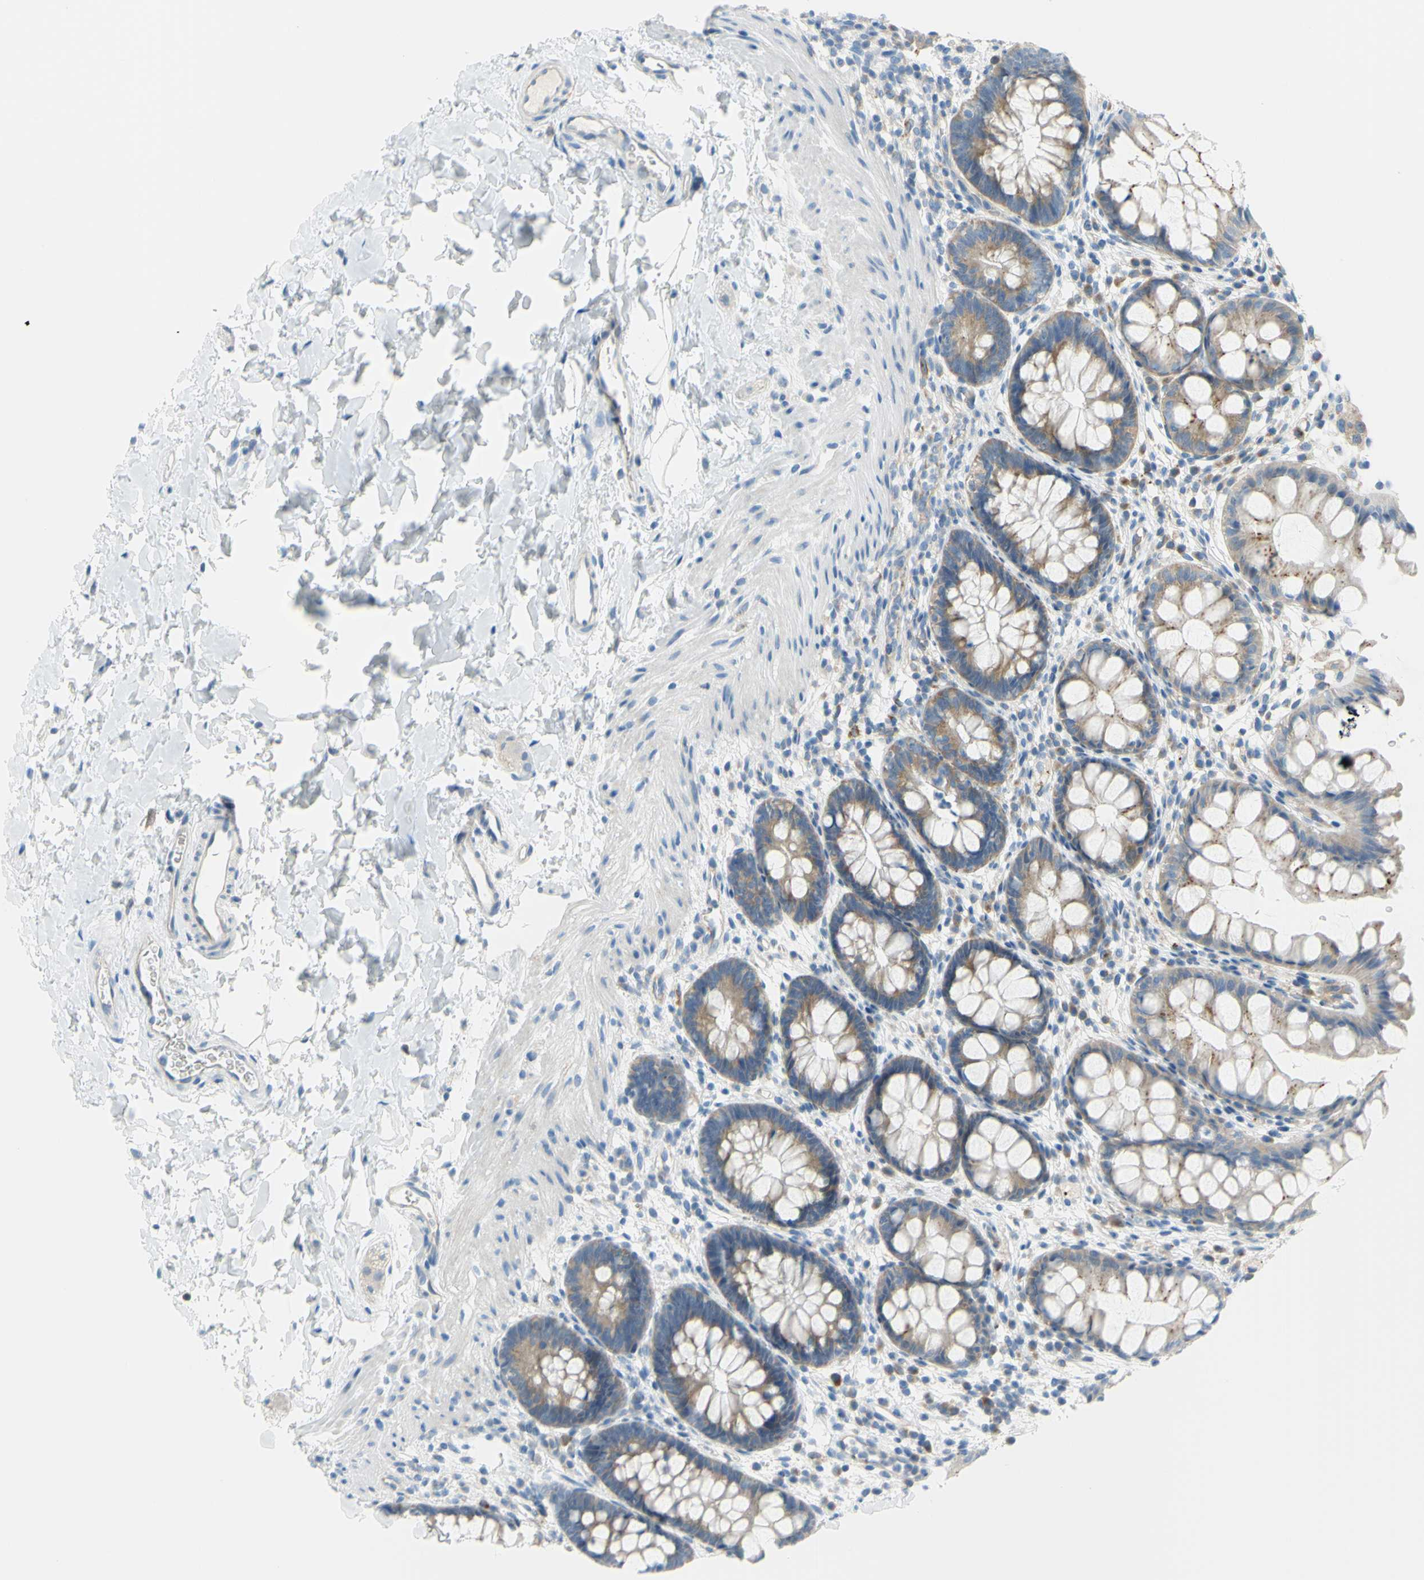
{"staining": {"intensity": "moderate", "quantity": ">75%", "location": "cytoplasmic/membranous"}, "tissue": "rectum", "cell_type": "Glandular cells", "image_type": "normal", "snomed": [{"axis": "morphology", "description": "Normal tissue, NOS"}, {"axis": "topography", "description": "Rectum"}], "caption": "This histopathology image exhibits benign rectum stained with immunohistochemistry to label a protein in brown. The cytoplasmic/membranous of glandular cells show moderate positivity for the protein. Nuclei are counter-stained blue.", "gene": "FRMD4B", "patient": {"sex": "female", "age": 24}}